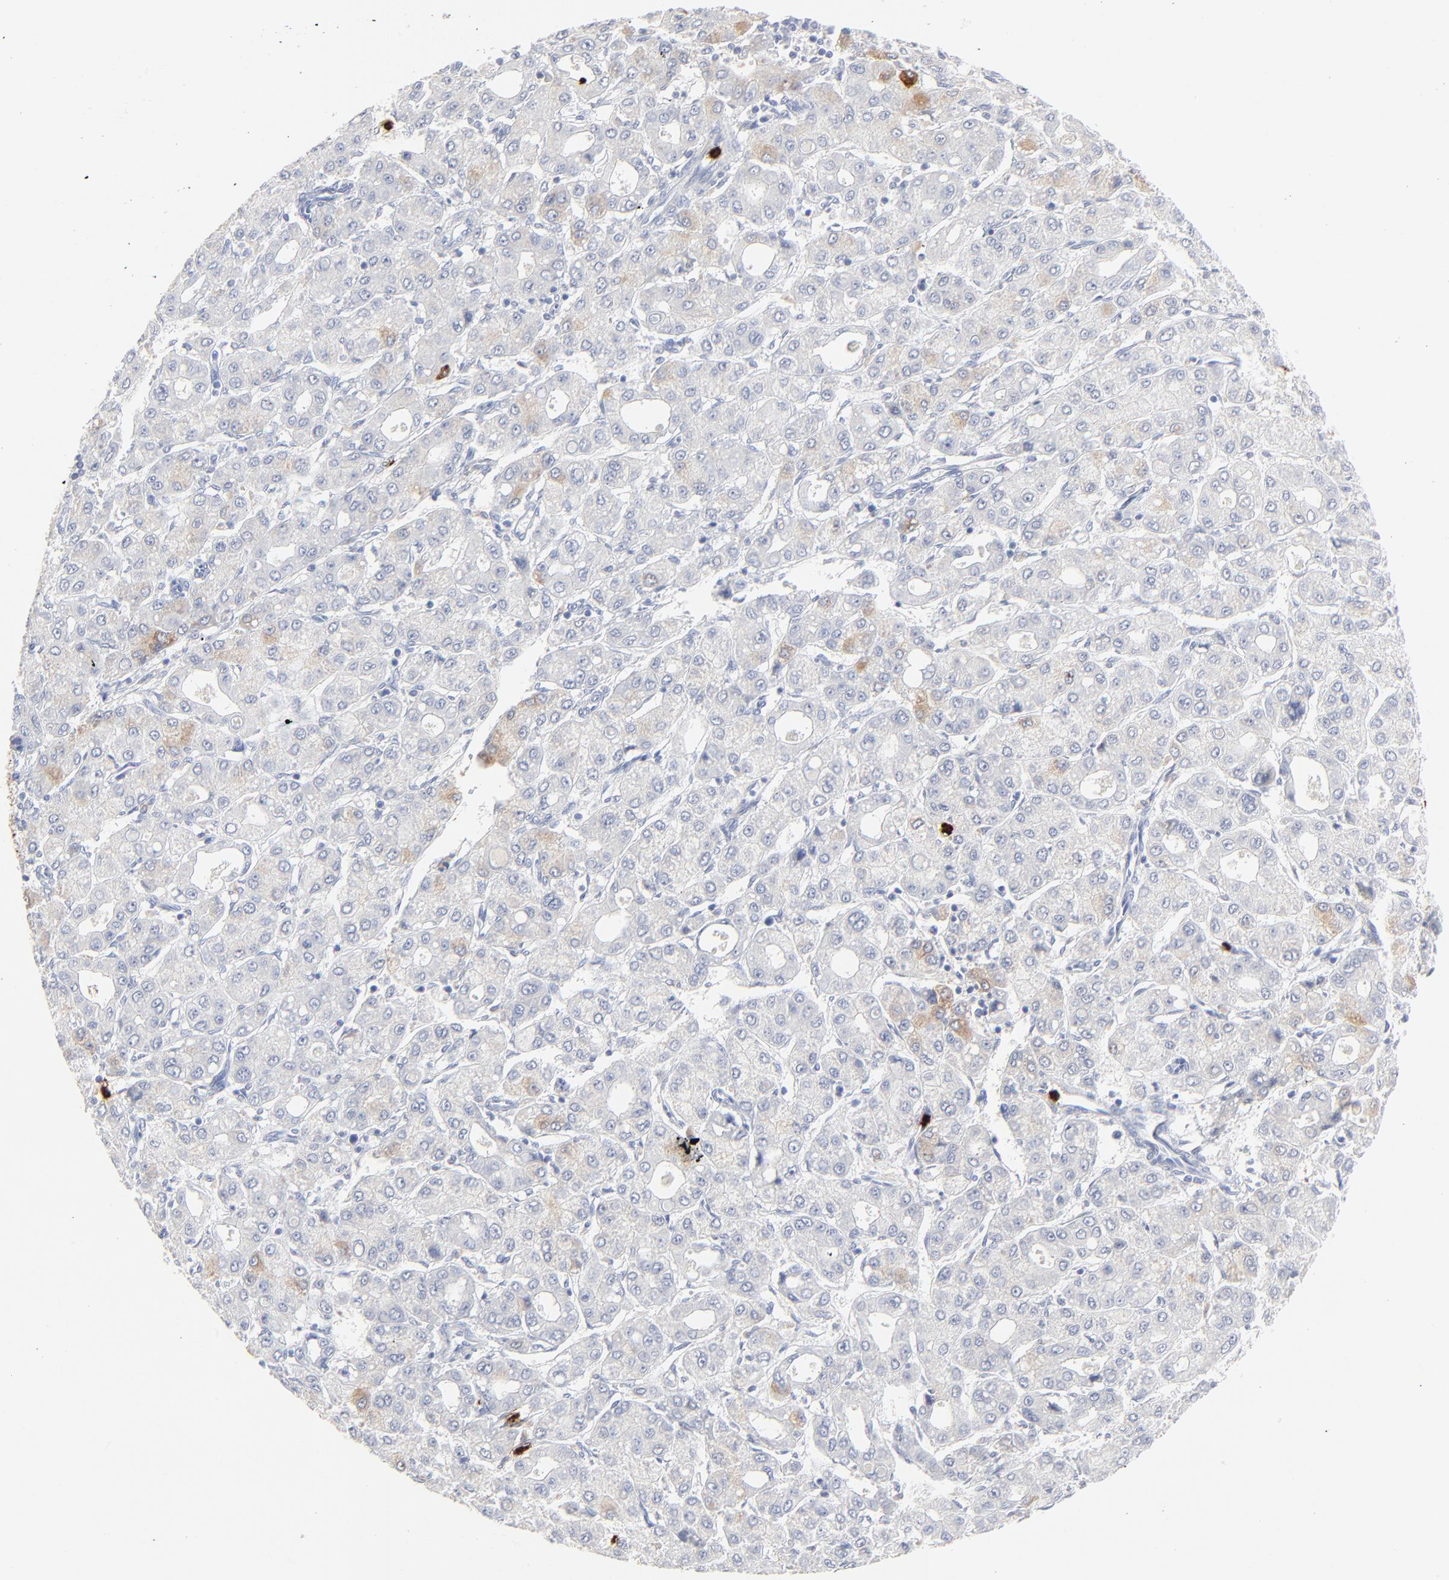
{"staining": {"intensity": "weak", "quantity": "<25%", "location": "cytoplasmic/membranous"}, "tissue": "liver cancer", "cell_type": "Tumor cells", "image_type": "cancer", "snomed": [{"axis": "morphology", "description": "Carcinoma, Hepatocellular, NOS"}, {"axis": "topography", "description": "Liver"}], "caption": "Tumor cells show no significant staining in liver hepatocellular carcinoma.", "gene": "LCN2", "patient": {"sex": "male", "age": 69}}